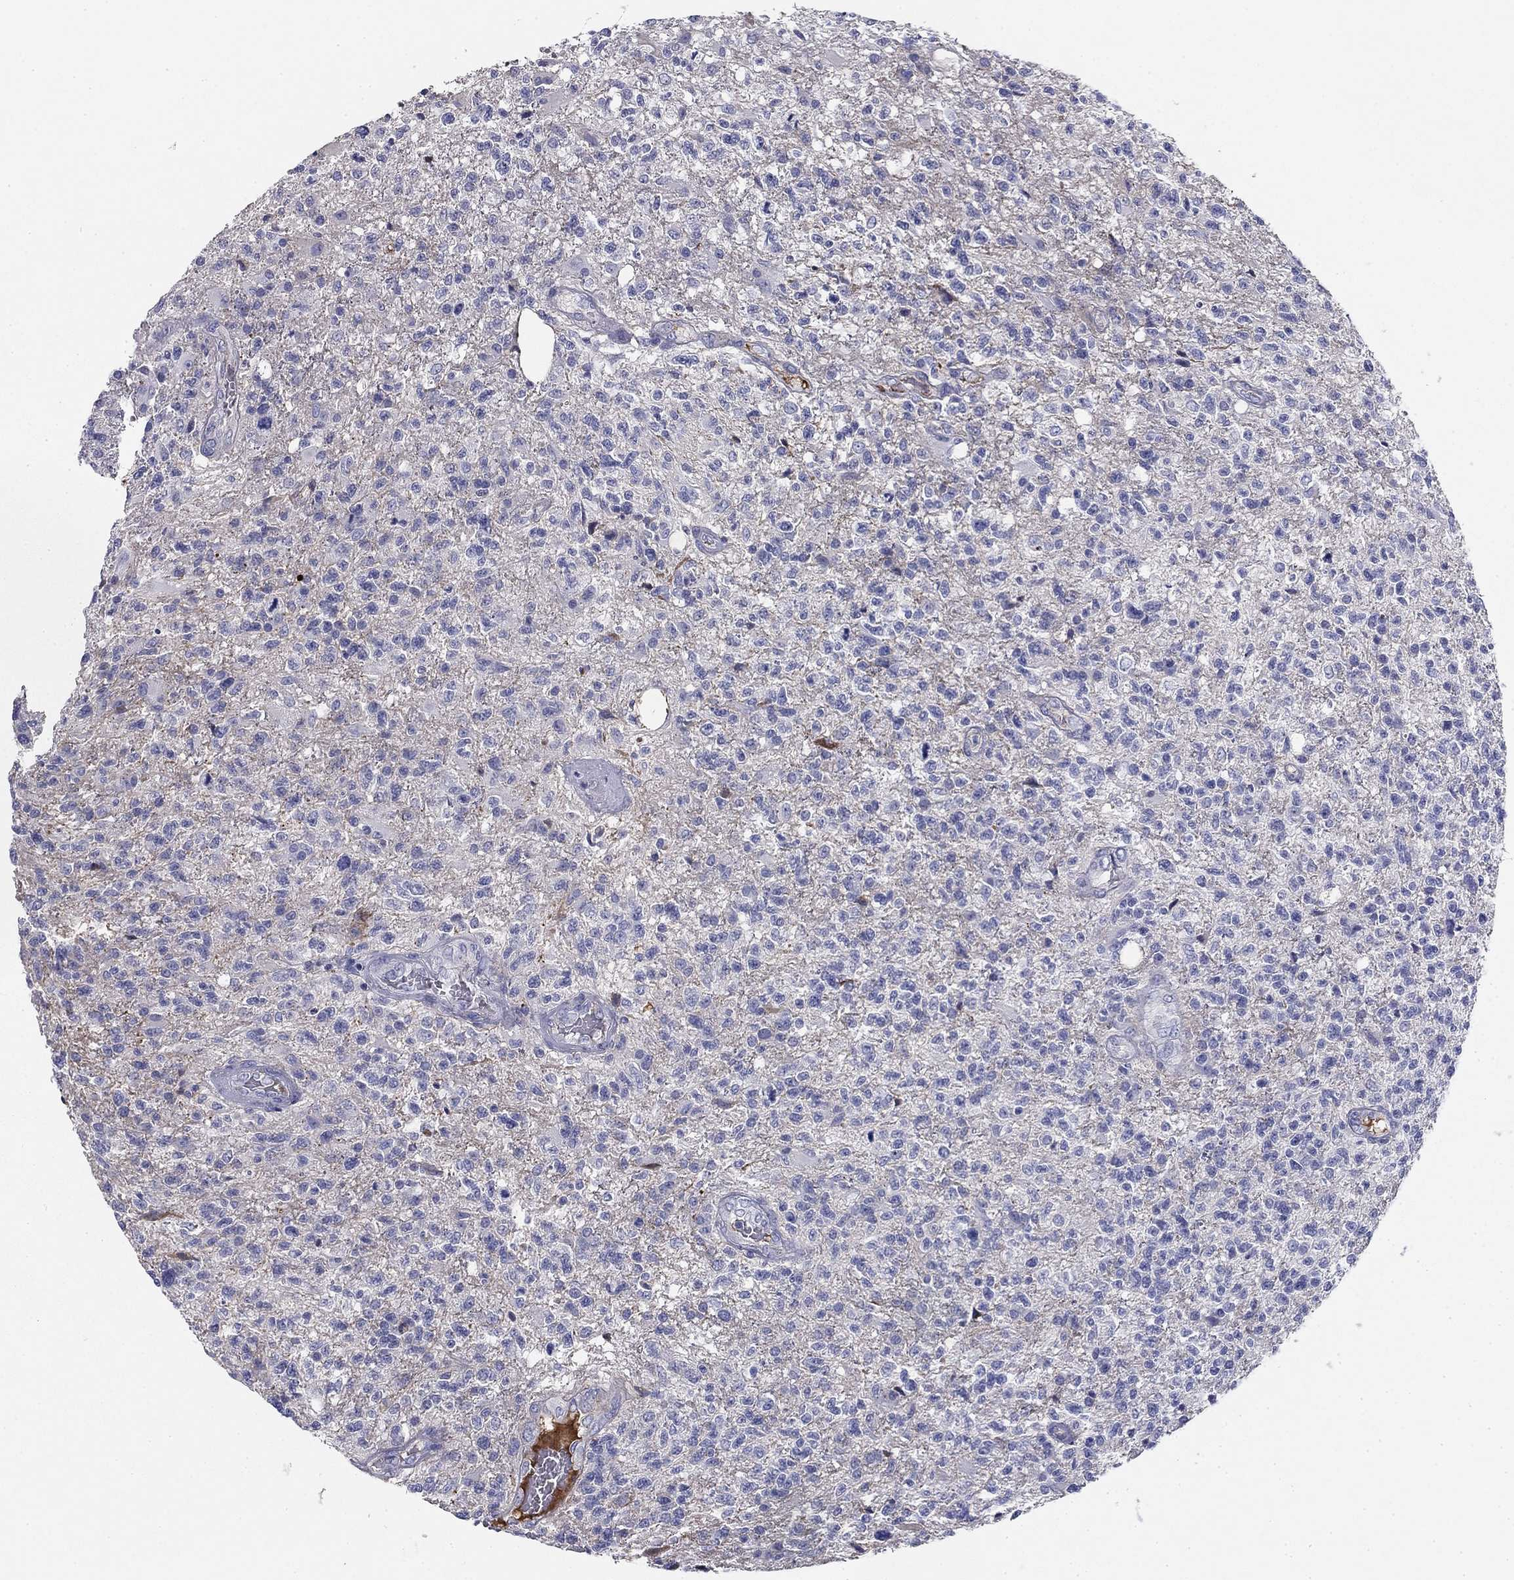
{"staining": {"intensity": "negative", "quantity": "none", "location": "none"}, "tissue": "glioma", "cell_type": "Tumor cells", "image_type": "cancer", "snomed": [{"axis": "morphology", "description": "Glioma, malignant, High grade"}, {"axis": "topography", "description": "Brain"}], "caption": "DAB (3,3'-diaminobenzidine) immunohistochemical staining of high-grade glioma (malignant) exhibits no significant expression in tumor cells.", "gene": "CPLX4", "patient": {"sex": "male", "age": 56}}